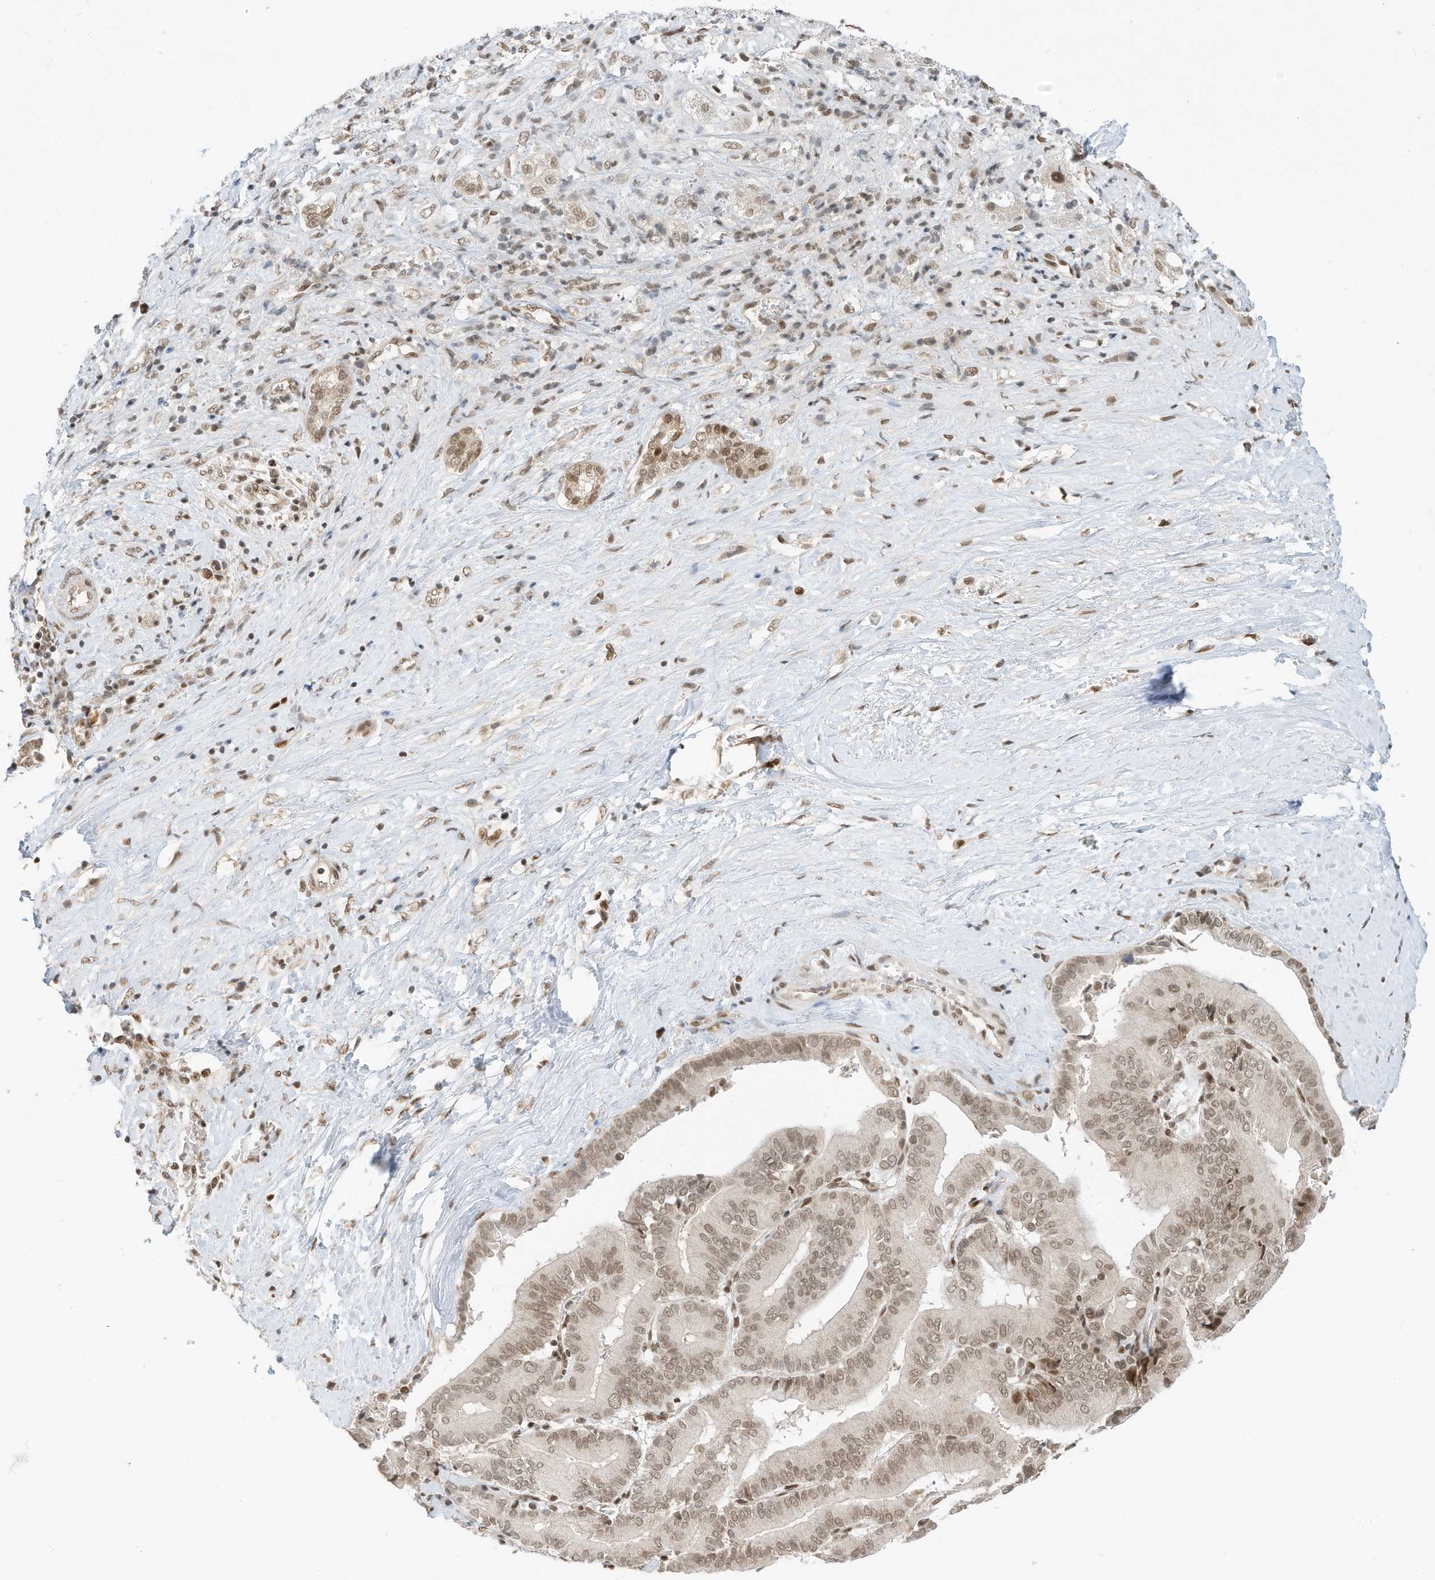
{"staining": {"intensity": "moderate", "quantity": ">75%", "location": "nuclear"}, "tissue": "liver cancer", "cell_type": "Tumor cells", "image_type": "cancer", "snomed": [{"axis": "morphology", "description": "Cholangiocarcinoma"}, {"axis": "topography", "description": "Liver"}], "caption": "Protein expression analysis of human liver cancer (cholangiocarcinoma) reveals moderate nuclear positivity in approximately >75% of tumor cells. The staining is performed using DAB (3,3'-diaminobenzidine) brown chromogen to label protein expression. The nuclei are counter-stained blue using hematoxylin.", "gene": "AURKAIP1", "patient": {"sex": "female", "age": 75}}